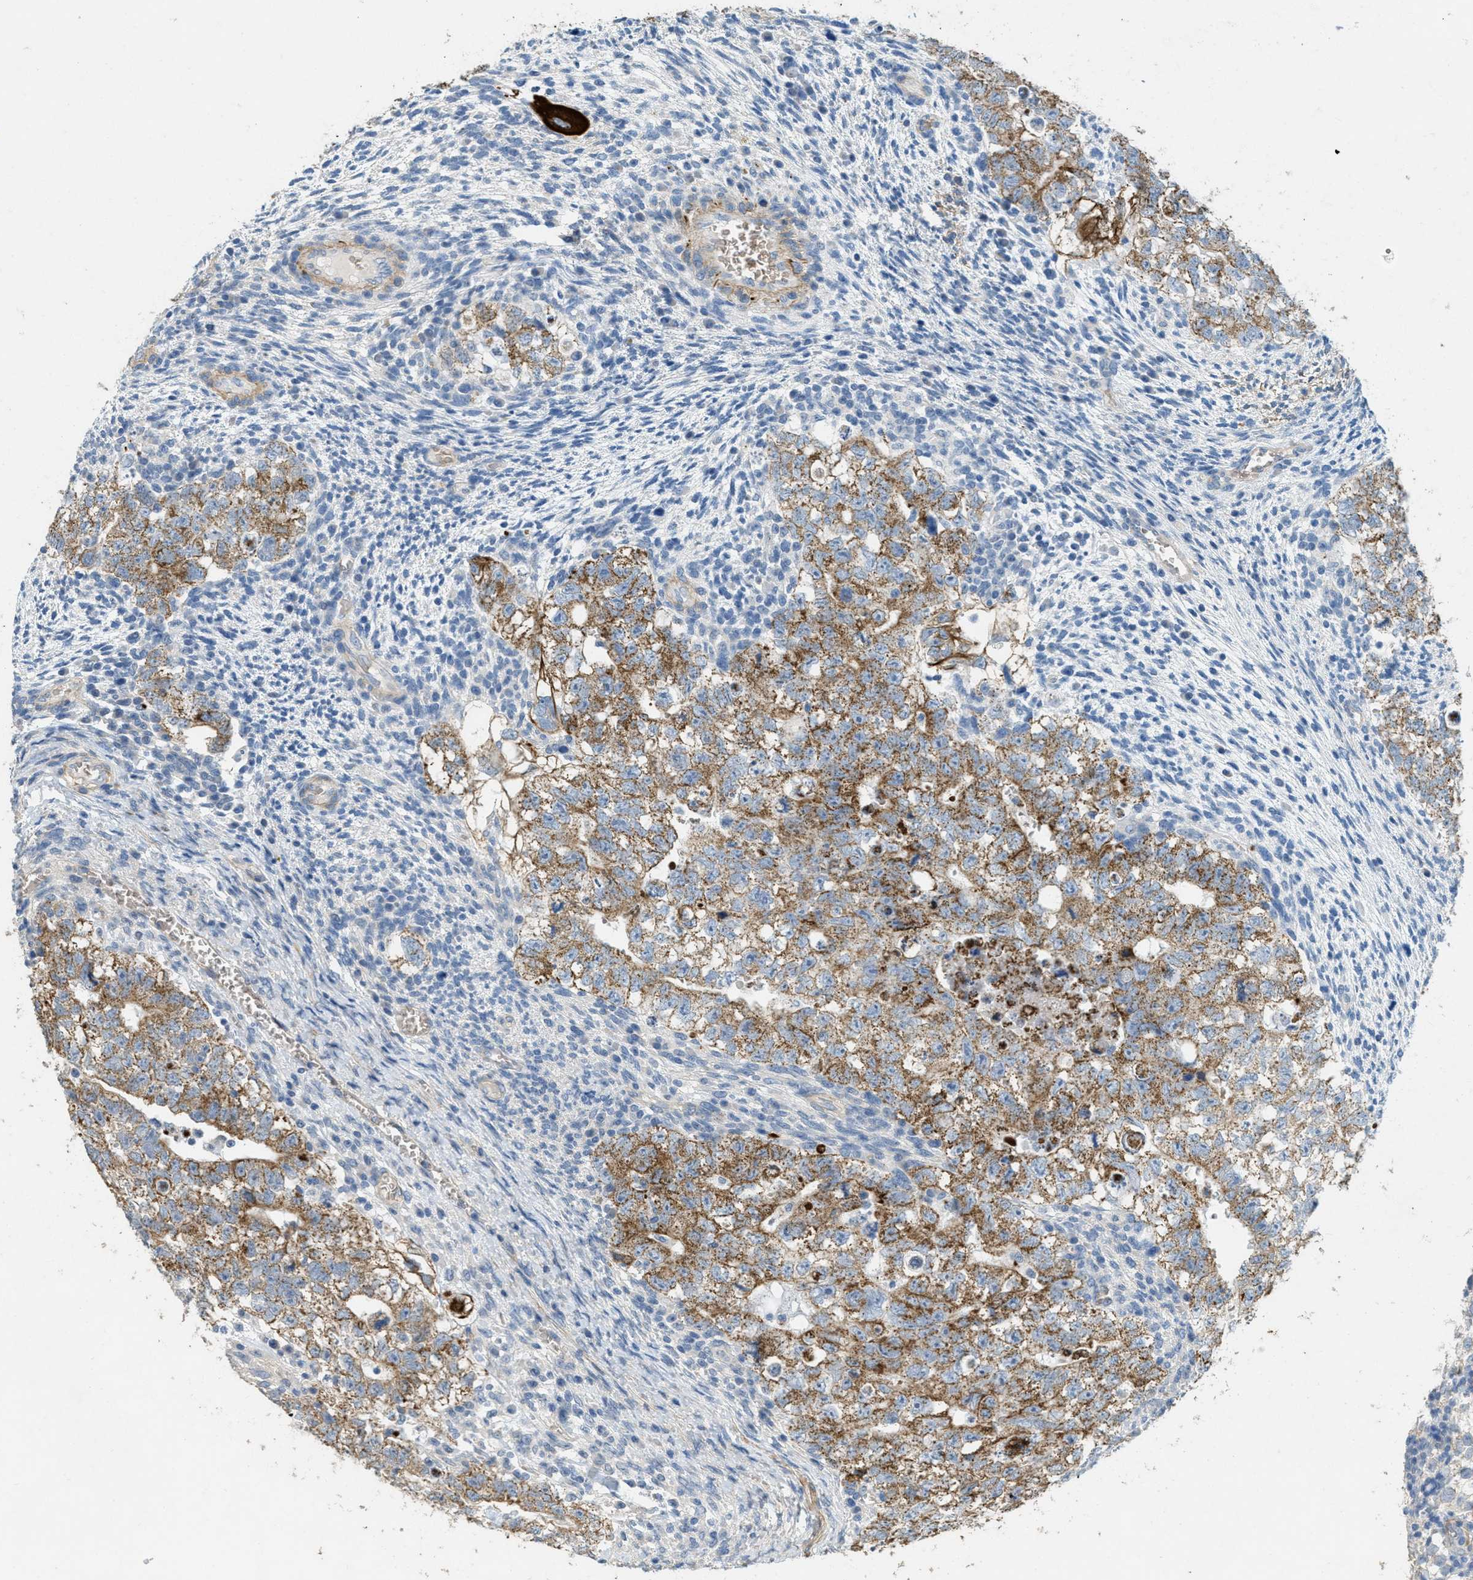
{"staining": {"intensity": "moderate", "quantity": ">75%", "location": "cytoplasmic/membranous"}, "tissue": "testis cancer", "cell_type": "Tumor cells", "image_type": "cancer", "snomed": [{"axis": "morphology", "description": "Seminoma, NOS"}, {"axis": "morphology", "description": "Carcinoma, Embryonal, NOS"}, {"axis": "topography", "description": "Testis"}], "caption": "Testis seminoma tissue displays moderate cytoplasmic/membranous staining in about >75% of tumor cells, visualized by immunohistochemistry.", "gene": "MRS2", "patient": {"sex": "male", "age": 38}}